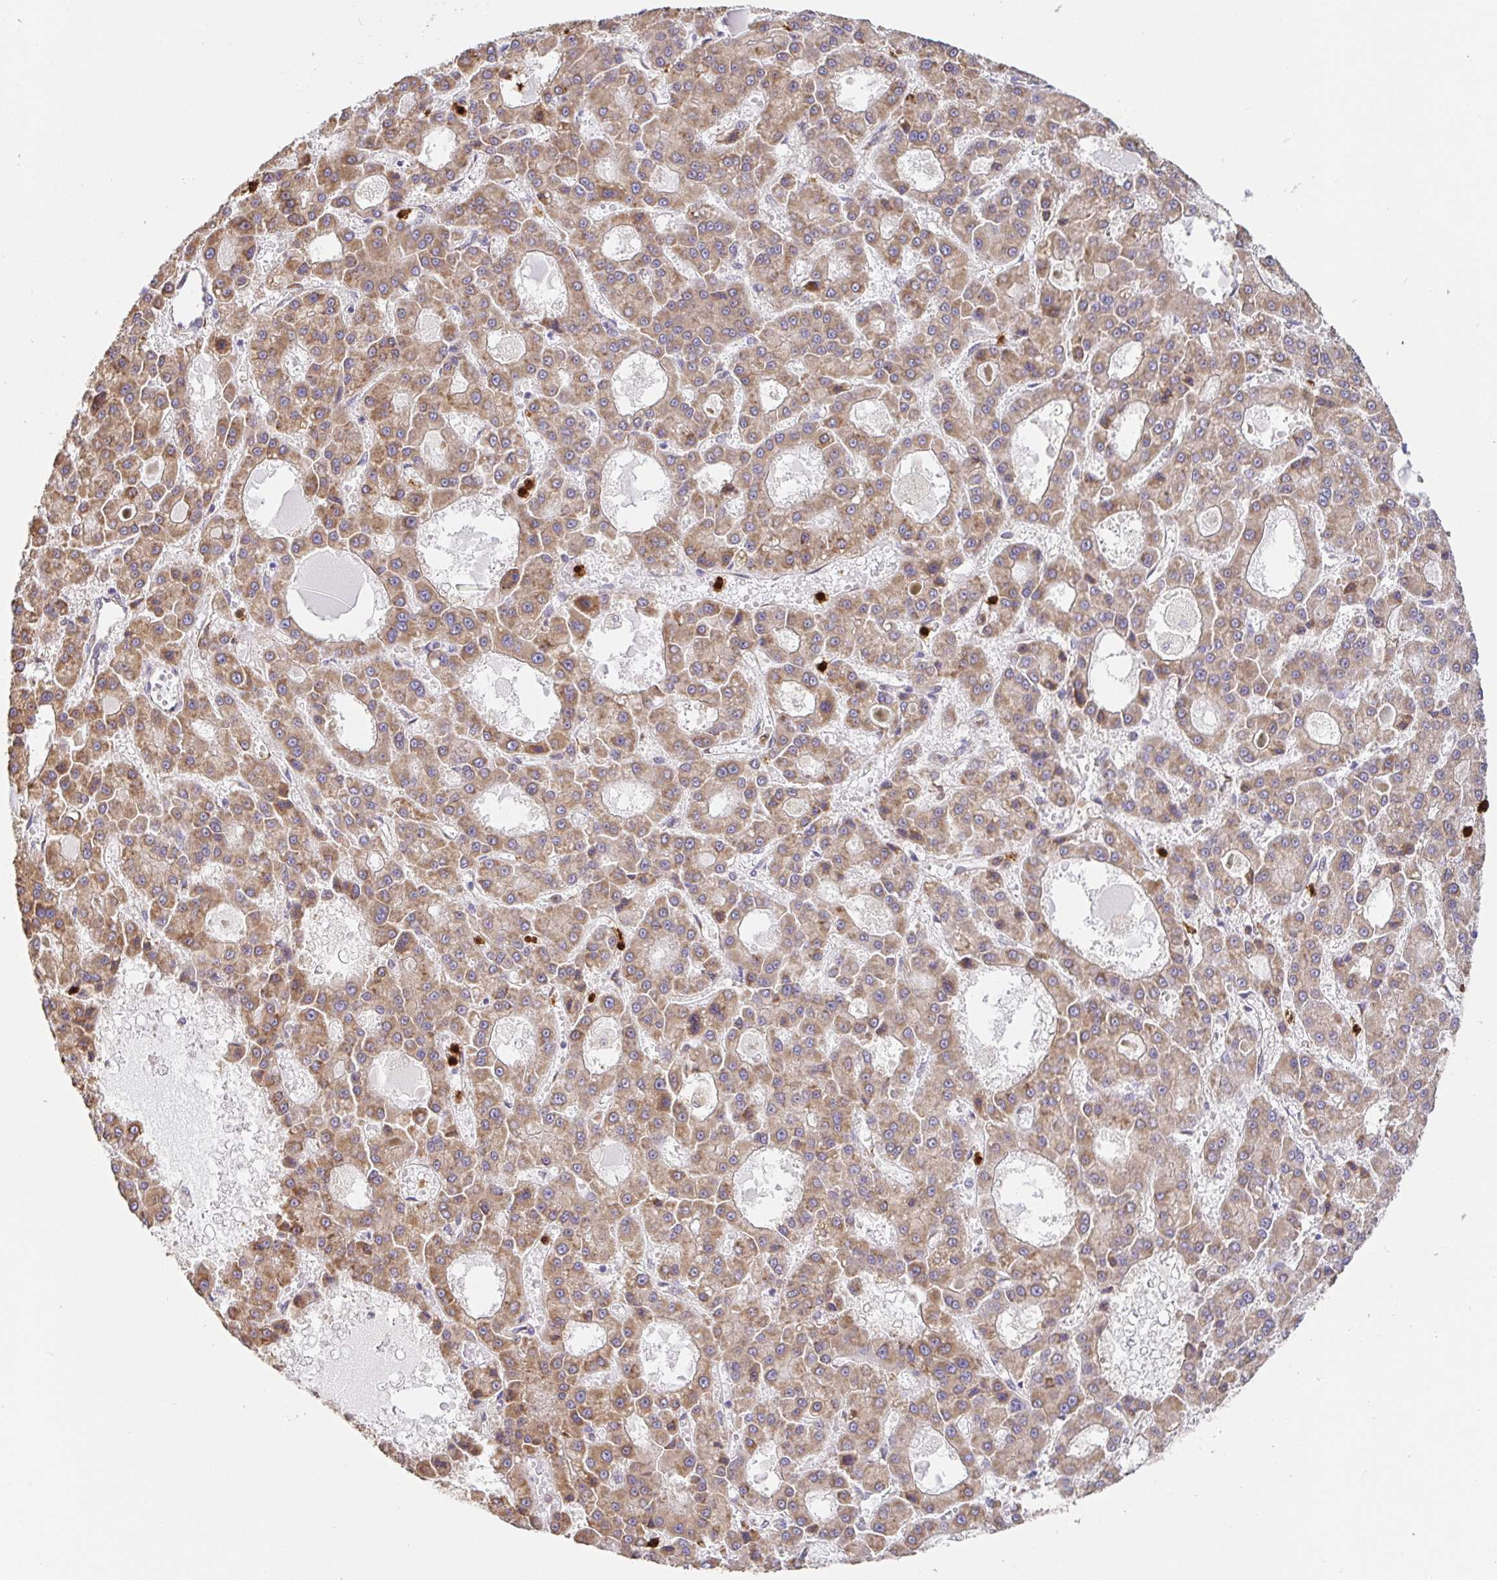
{"staining": {"intensity": "moderate", "quantity": ">75%", "location": "cytoplasmic/membranous"}, "tissue": "liver cancer", "cell_type": "Tumor cells", "image_type": "cancer", "snomed": [{"axis": "morphology", "description": "Carcinoma, Hepatocellular, NOS"}, {"axis": "topography", "description": "Liver"}], "caption": "Human liver hepatocellular carcinoma stained with a protein marker demonstrates moderate staining in tumor cells.", "gene": "PDPK1", "patient": {"sex": "male", "age": 70}}